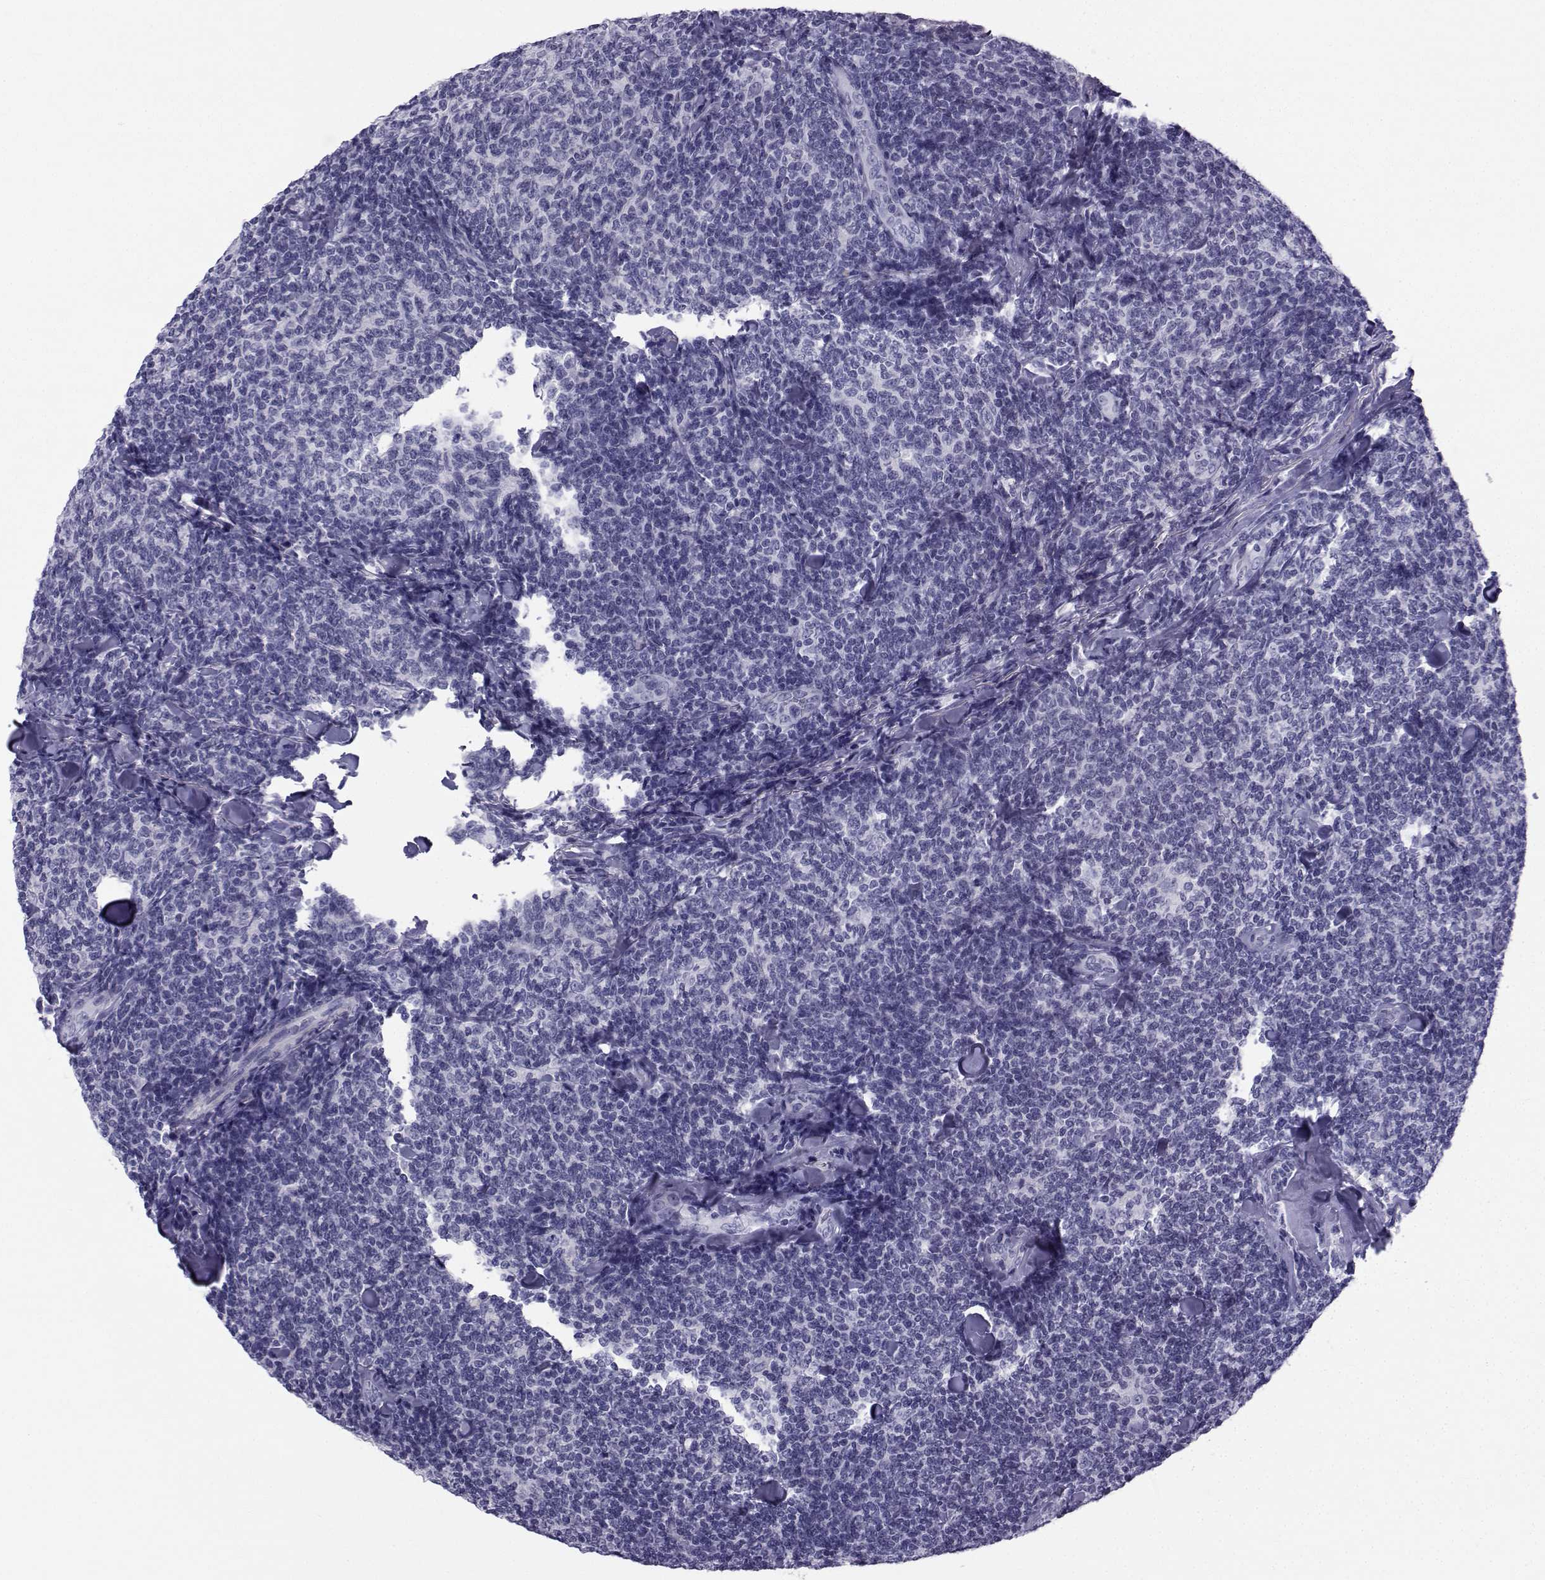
{"staining": {"intensity": "negative", "quantity": "none", "location": "none"}, "tissue": "lymphoma", "cell_type": "Tumor cells", "image_type": "cancer", "snomed": [{"axis": "morphology", "description": "Malignant lymphoma, non-Hodgkin's type, Low grade"}, {"axis": "topography", "description": "Lymph node"}], "caption": "High magnification brightfield microscopy of malignant lymphoma, non-Hodgkin's type (low-grade) stained with DAB (brown) and counterstained with hematoxylin (blue): tumor cells show no significant expression.", "gene": "SPANXD", "patient": {"sex": "female", "age": 56}}